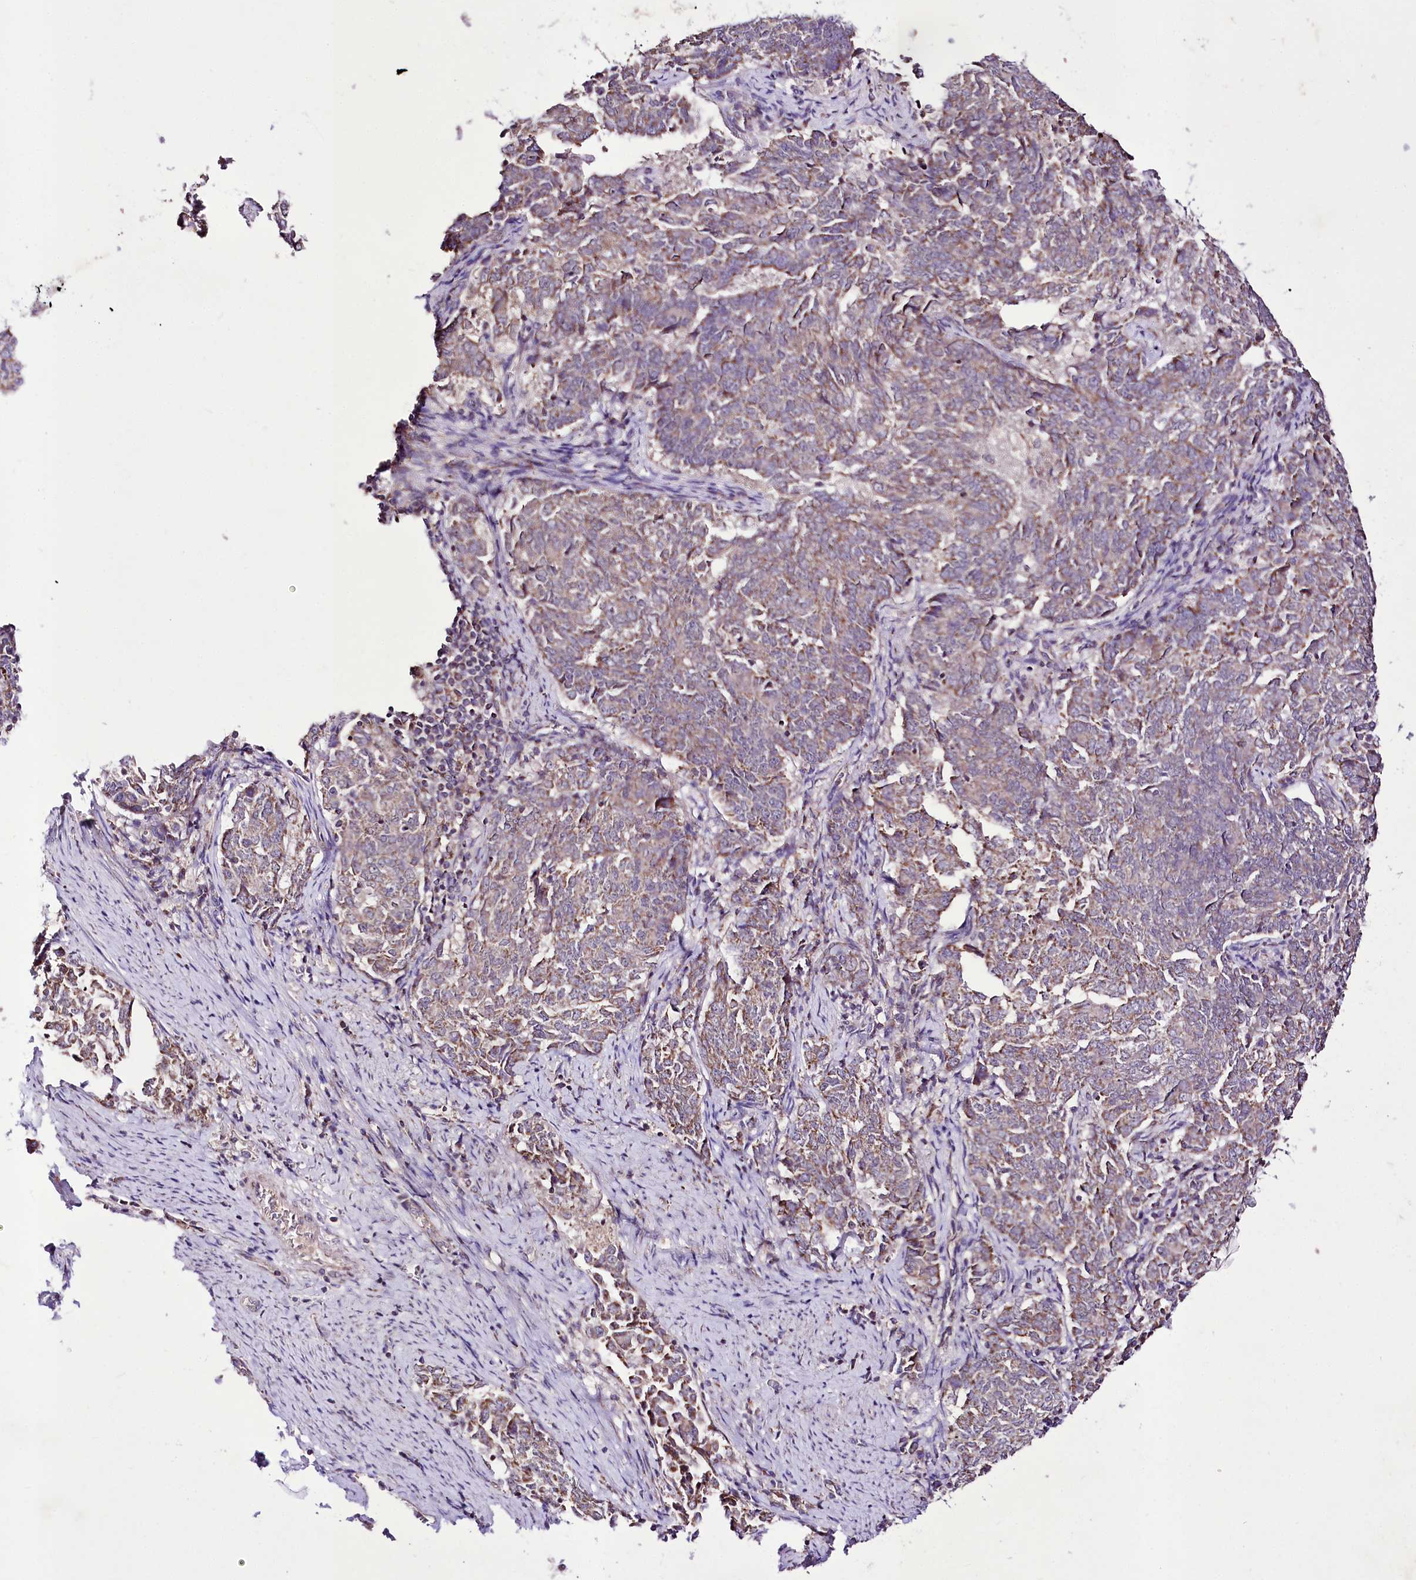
{"staining": {"intensity": "moderate", "quantity": "25%-75%", "location": "cytoplasmic/membranous"}, "tissue": "endometrial cancer", "cell_type": "Tumor cells", "image_type": "cancer", "snomed": [{"axis": "morphology", "description": "Adenocarcinoma, NOS"}, {"axis": "topography", "description": "Endometrium"}], "caption": "Immunohistochemical staining of human endometrial cancer (adenocarcinoma) demonstrates moderate cytoplasmic/membranous protein positivity in about 25%-75% of tumor cells.", "gene": "ATE1", "patient": {"sex": "female", "age": 80}}